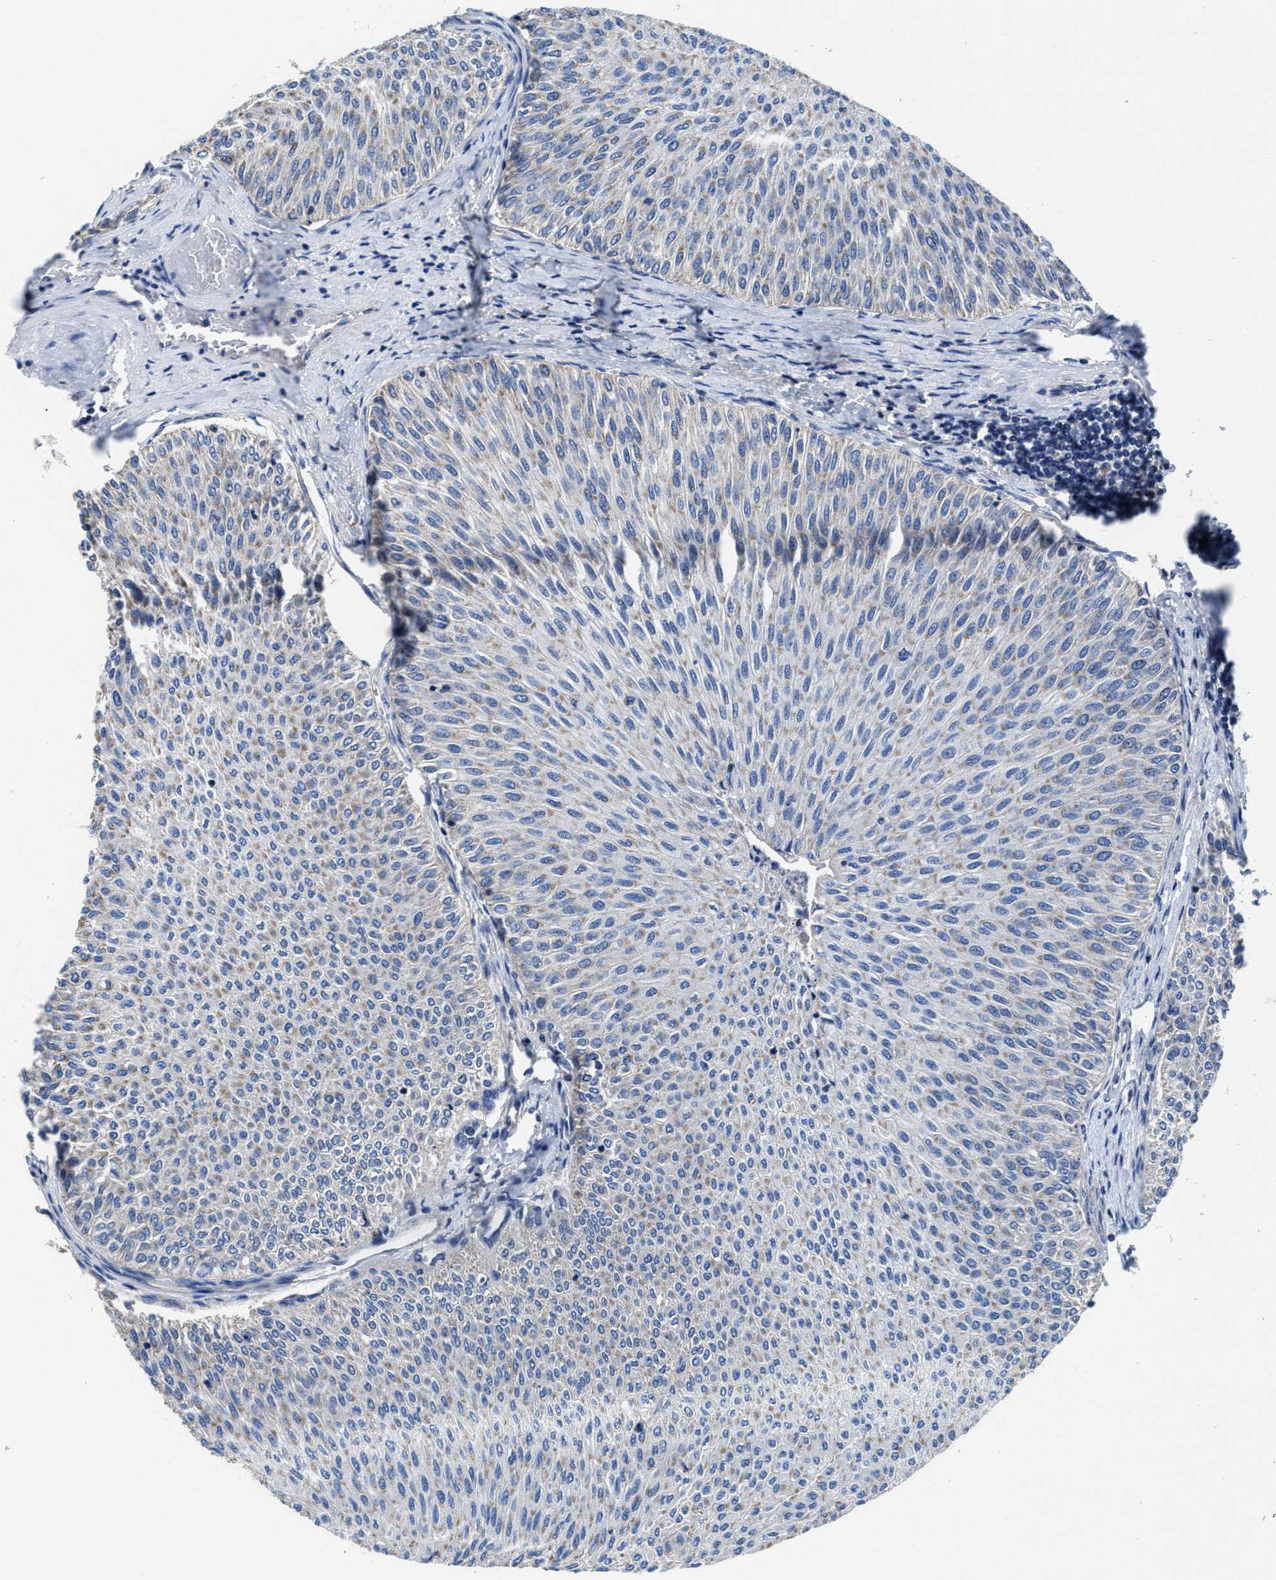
{"staining": {"intensity": "weak", "quantity": "25%-75%", "location": "cytoplasmic/membranous"}, "tissue": "urothelial cancer", "cell_type": "Tumor cells", "image_type": "cancer", "snomed": [{"axis": "morphology", "description": "Urothelial carcinoma, Low grade"}, {"axis": "topography", "description": "Urinary bladder"}], "caption": "Immunohistochemical staining of human low-grade urothelial carcinoma demonstrates weak cytoplasmic/membranous protein expression in about 25%-75% of tumor cells.", "gene": "TMEM30A", "patient": {"sex": "male", "age": 78}}